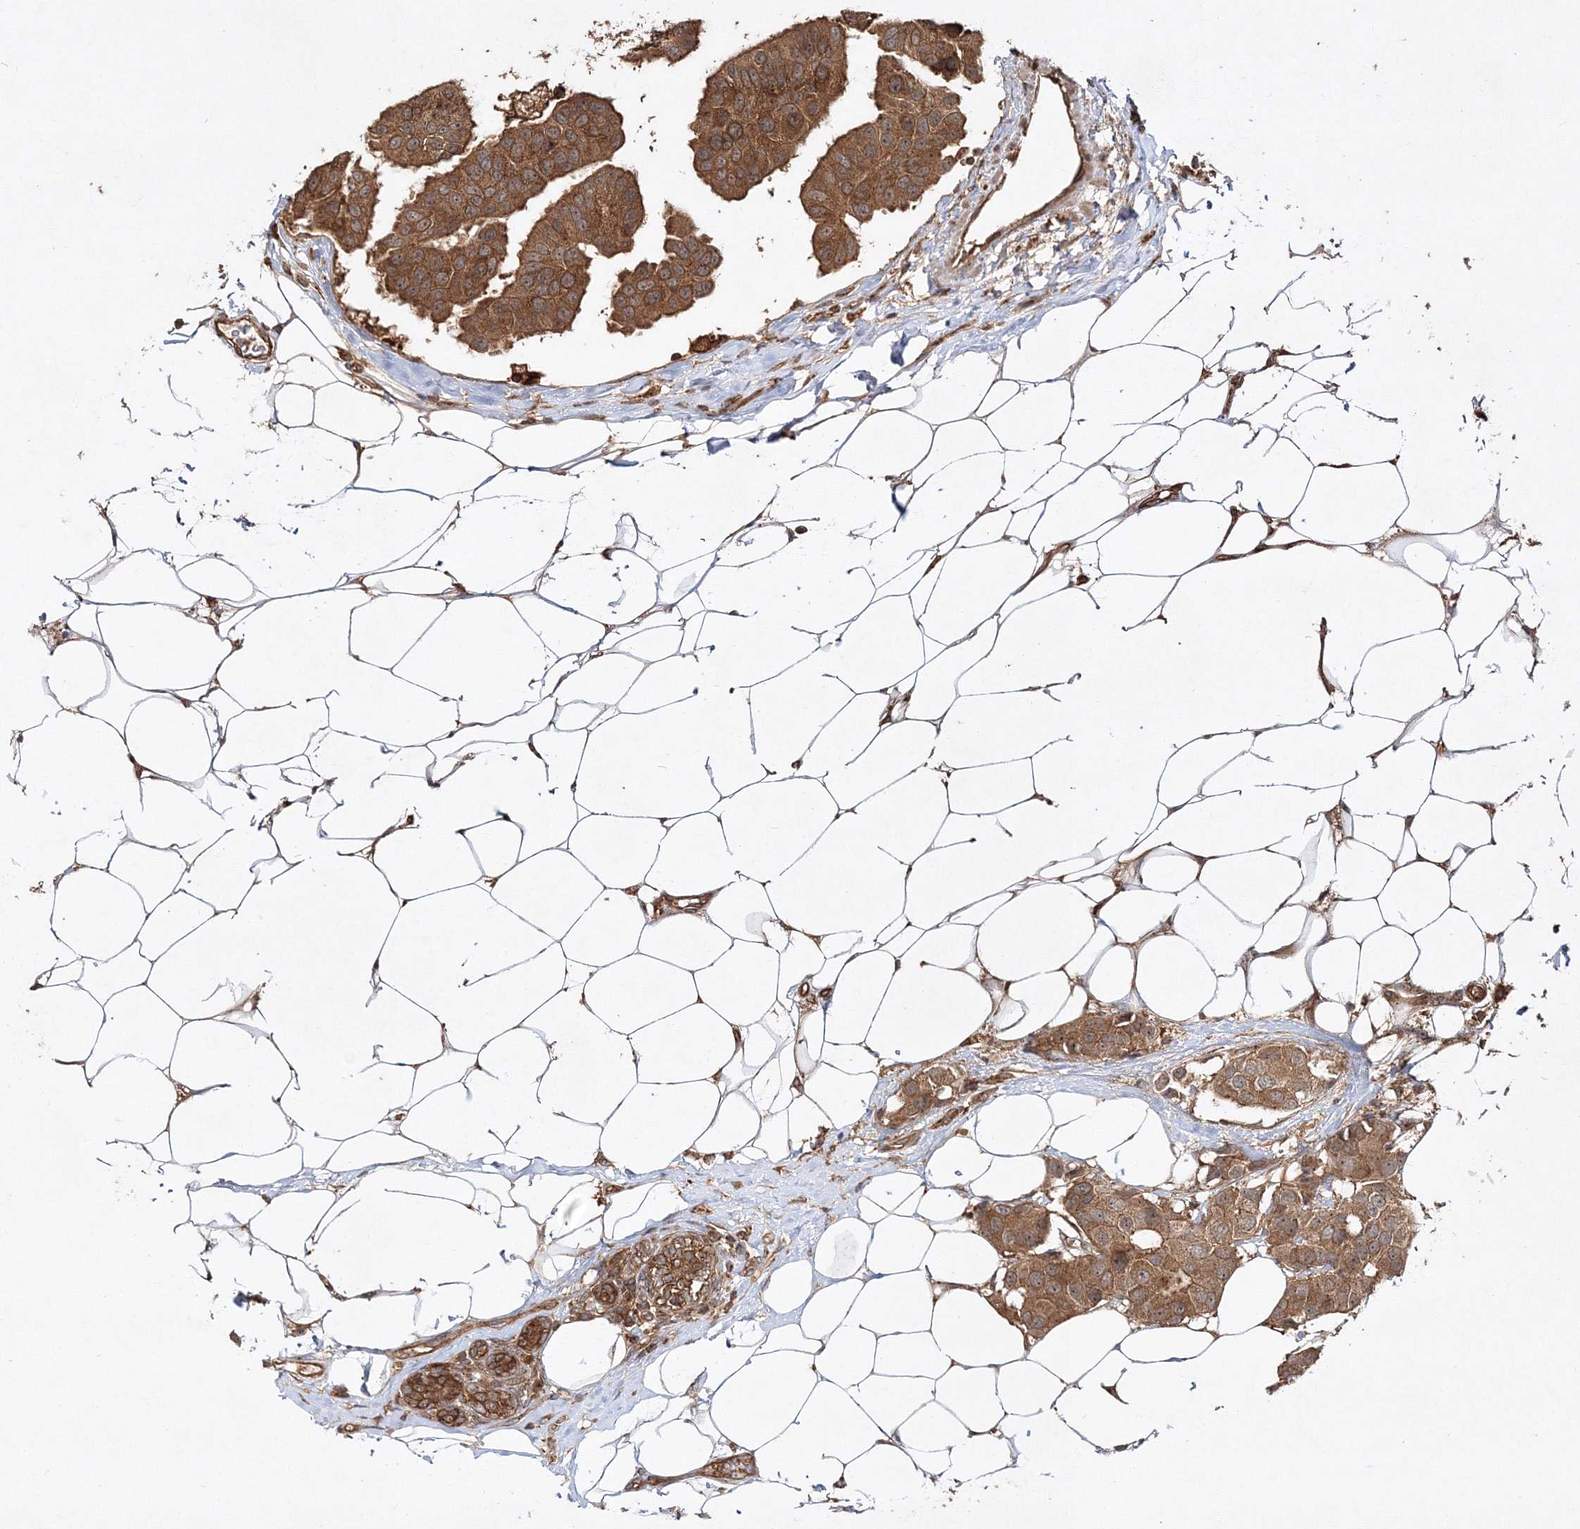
{"staining": {"intensity": "moderate", "quantity": ">75%", "location": "cytoplasmic/membranous"}, "tissue": "breast cancer", "cell_type": "Tumor cells", "image_type": "cancer", "snomed": [{"axis": "morphology", "description": "Normal tissue, NOS"}, {"axis": "morphology", "description": "Duct carcinoma"}, {"axis": "topography", "description": "Breast"}], "caption": "High-magnification brightfield microscopy of breast cancer stained with DAB (brown) and counterstained with hematoxylin (blue). tumor cells exhibit moderate cytoplasmic/membranous staining is appreciated in about>75% of cells. (DAB (3,3'-diaminobenzidine) = brown stain, brightfield microscopy at high magnification).", "gene": "WDR37", "patient": {"sex": "female", "age": 39}}